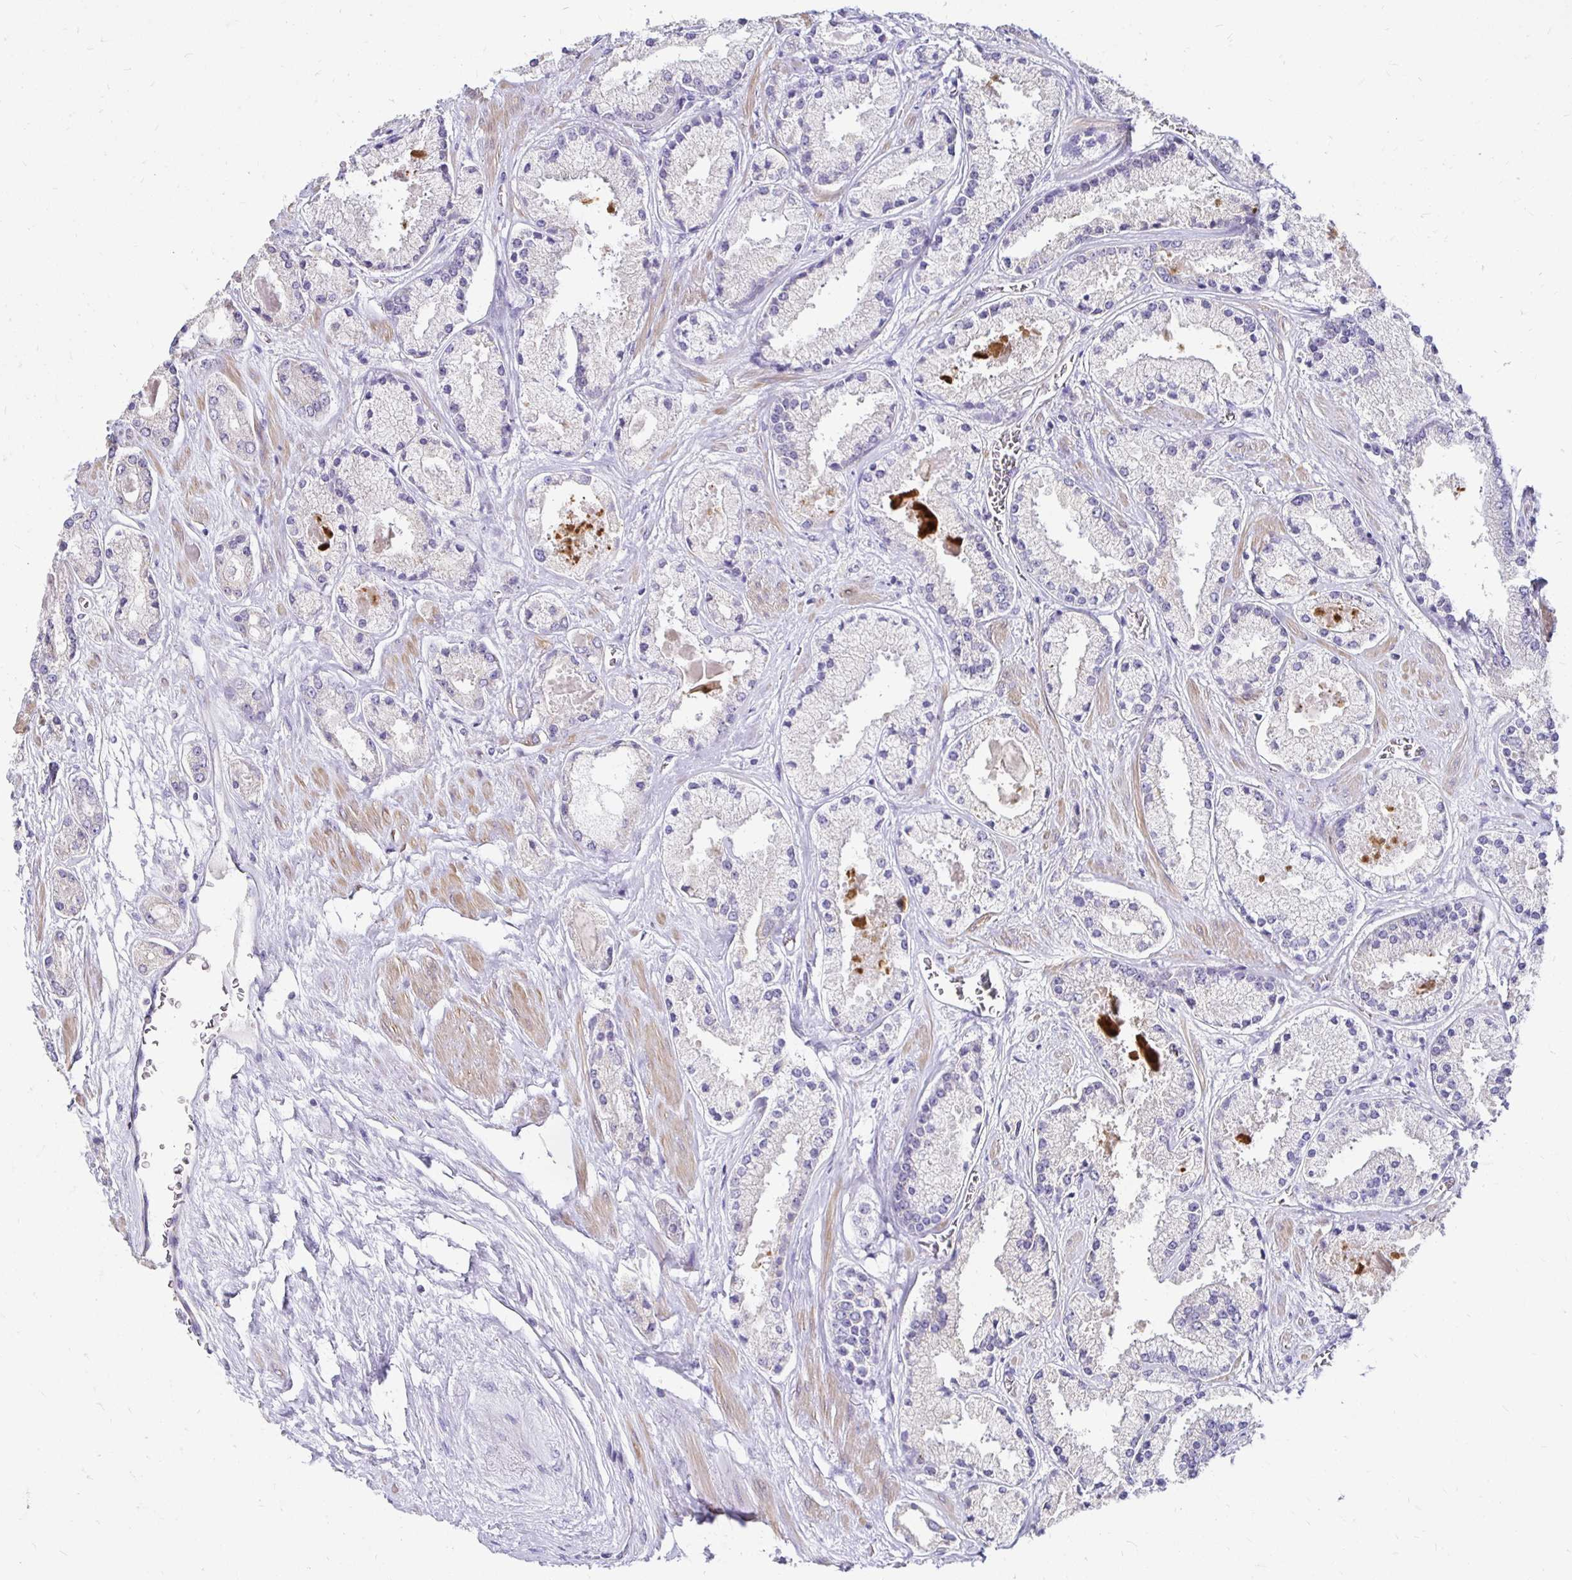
{"staining": {"intensity": "negative", "quantity": "none", "location": "none"}, "tissue": "prostate cancer", "cell_type": "Tumor cells", "image_type": "cancer", "snomed": [{"axis": "morphology", "description": "Adenocarcinoma, High grade"}, {"axis": "topography", "description": "Prostate"}], "caption": "DAB immunohistochemical staining of prostate cancer (adenocarcinoma (high-grade)) exhibits no significant expression in tumor cells.", "gene": "AKAP6", "patient": {"sex": "male", "age": 67}}